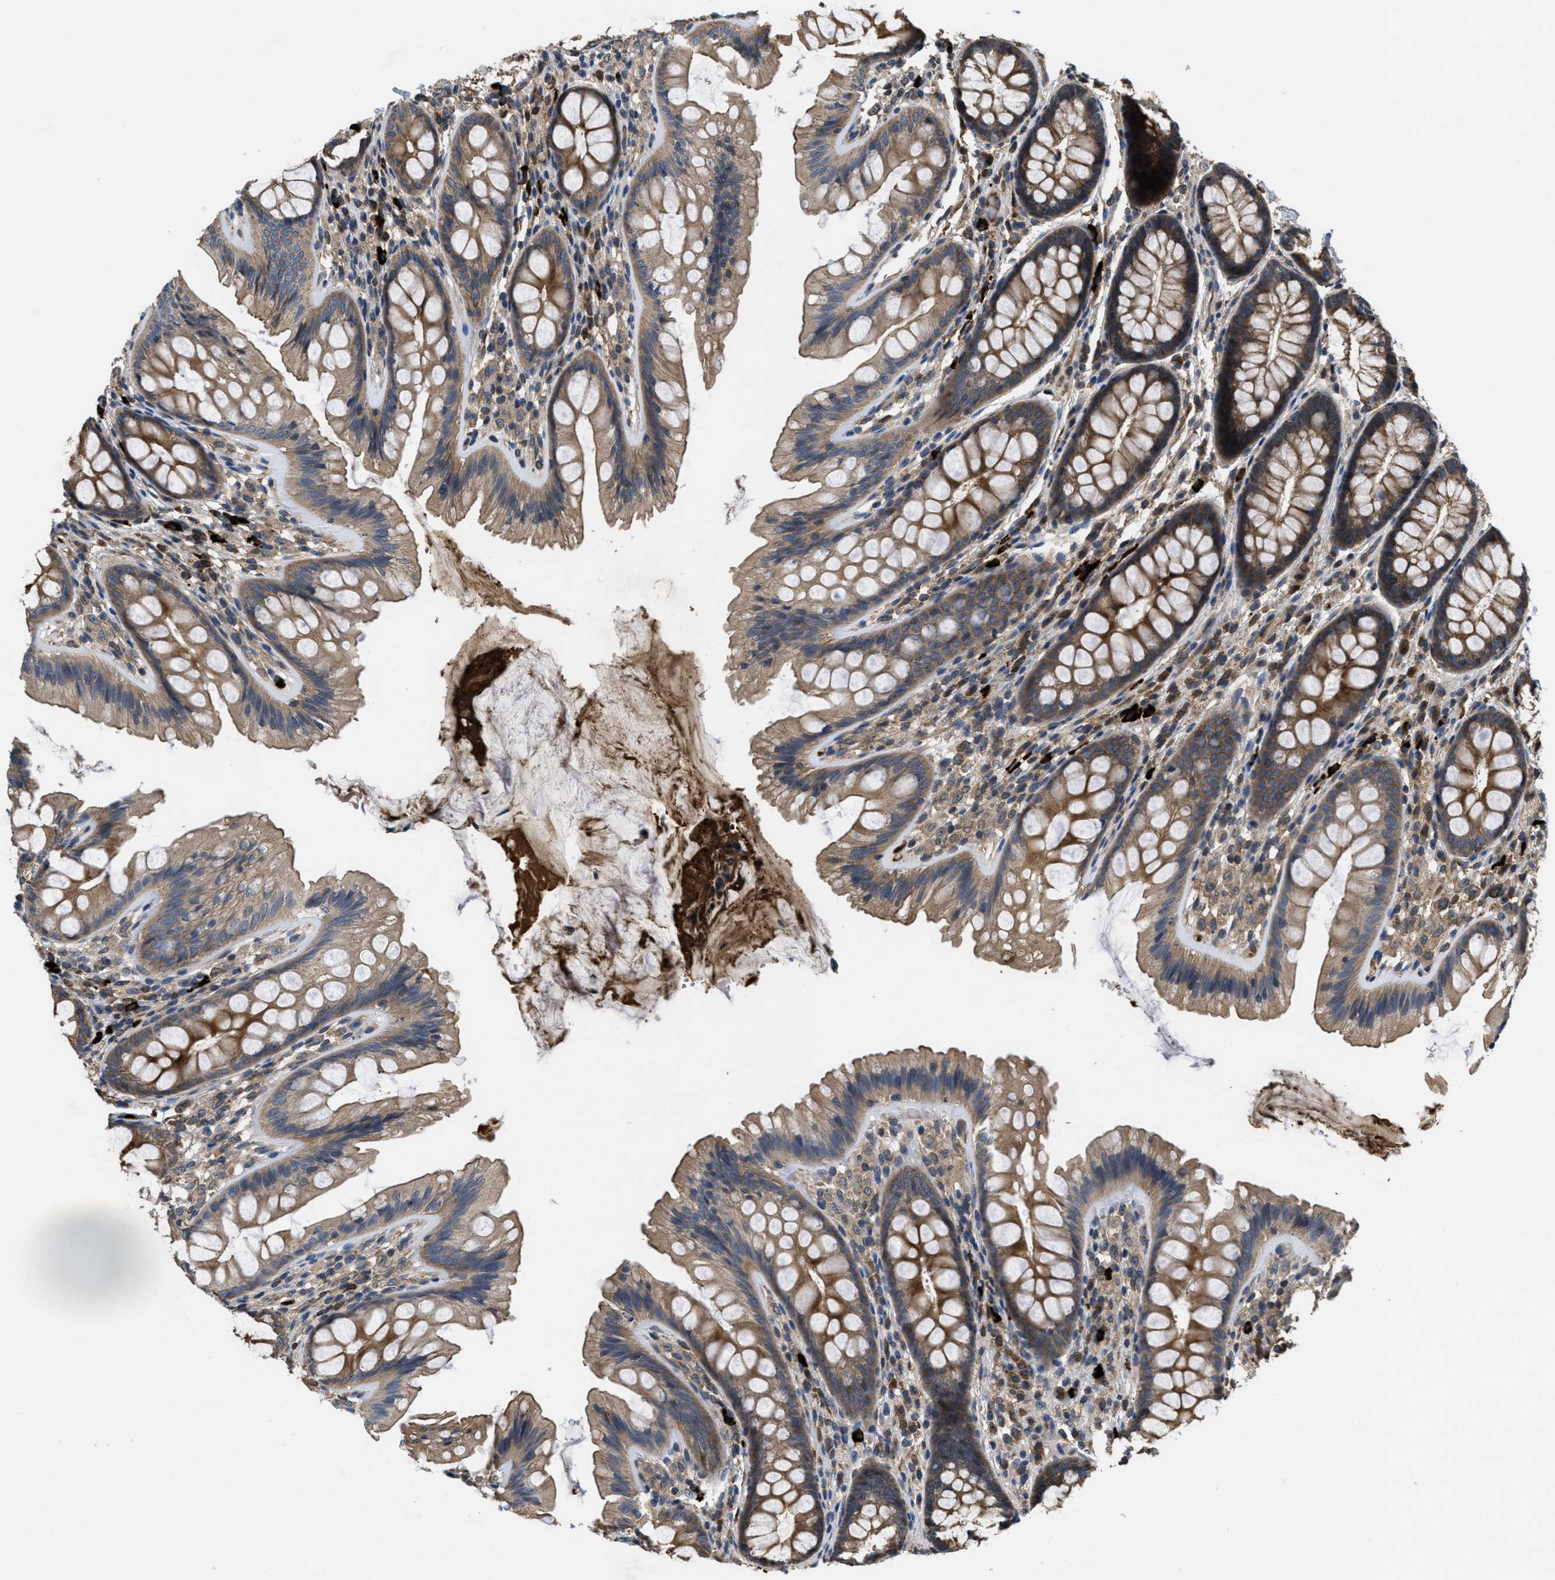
{"staining": {"intensity": "moderate", "quantity": ">75%", "location": "cytoplasmic/membranous"}, "tissue": "colon", "cell_type": "Endothelial cells", "image_type": "normal", "snomed": [{"axis": "morphology", "description": "Normal tissue, NOS"}, {"axis": "topography", "description": "Colon"}], "caption": "Approximately >75% of endothelial cells in benign human colon reveal moderate cytoplasmic/membranous protein positivity as visualized by brown immunohistochemical staining.", "gene": "GALK1", "patient": {"sex": "female", "age": 56}}